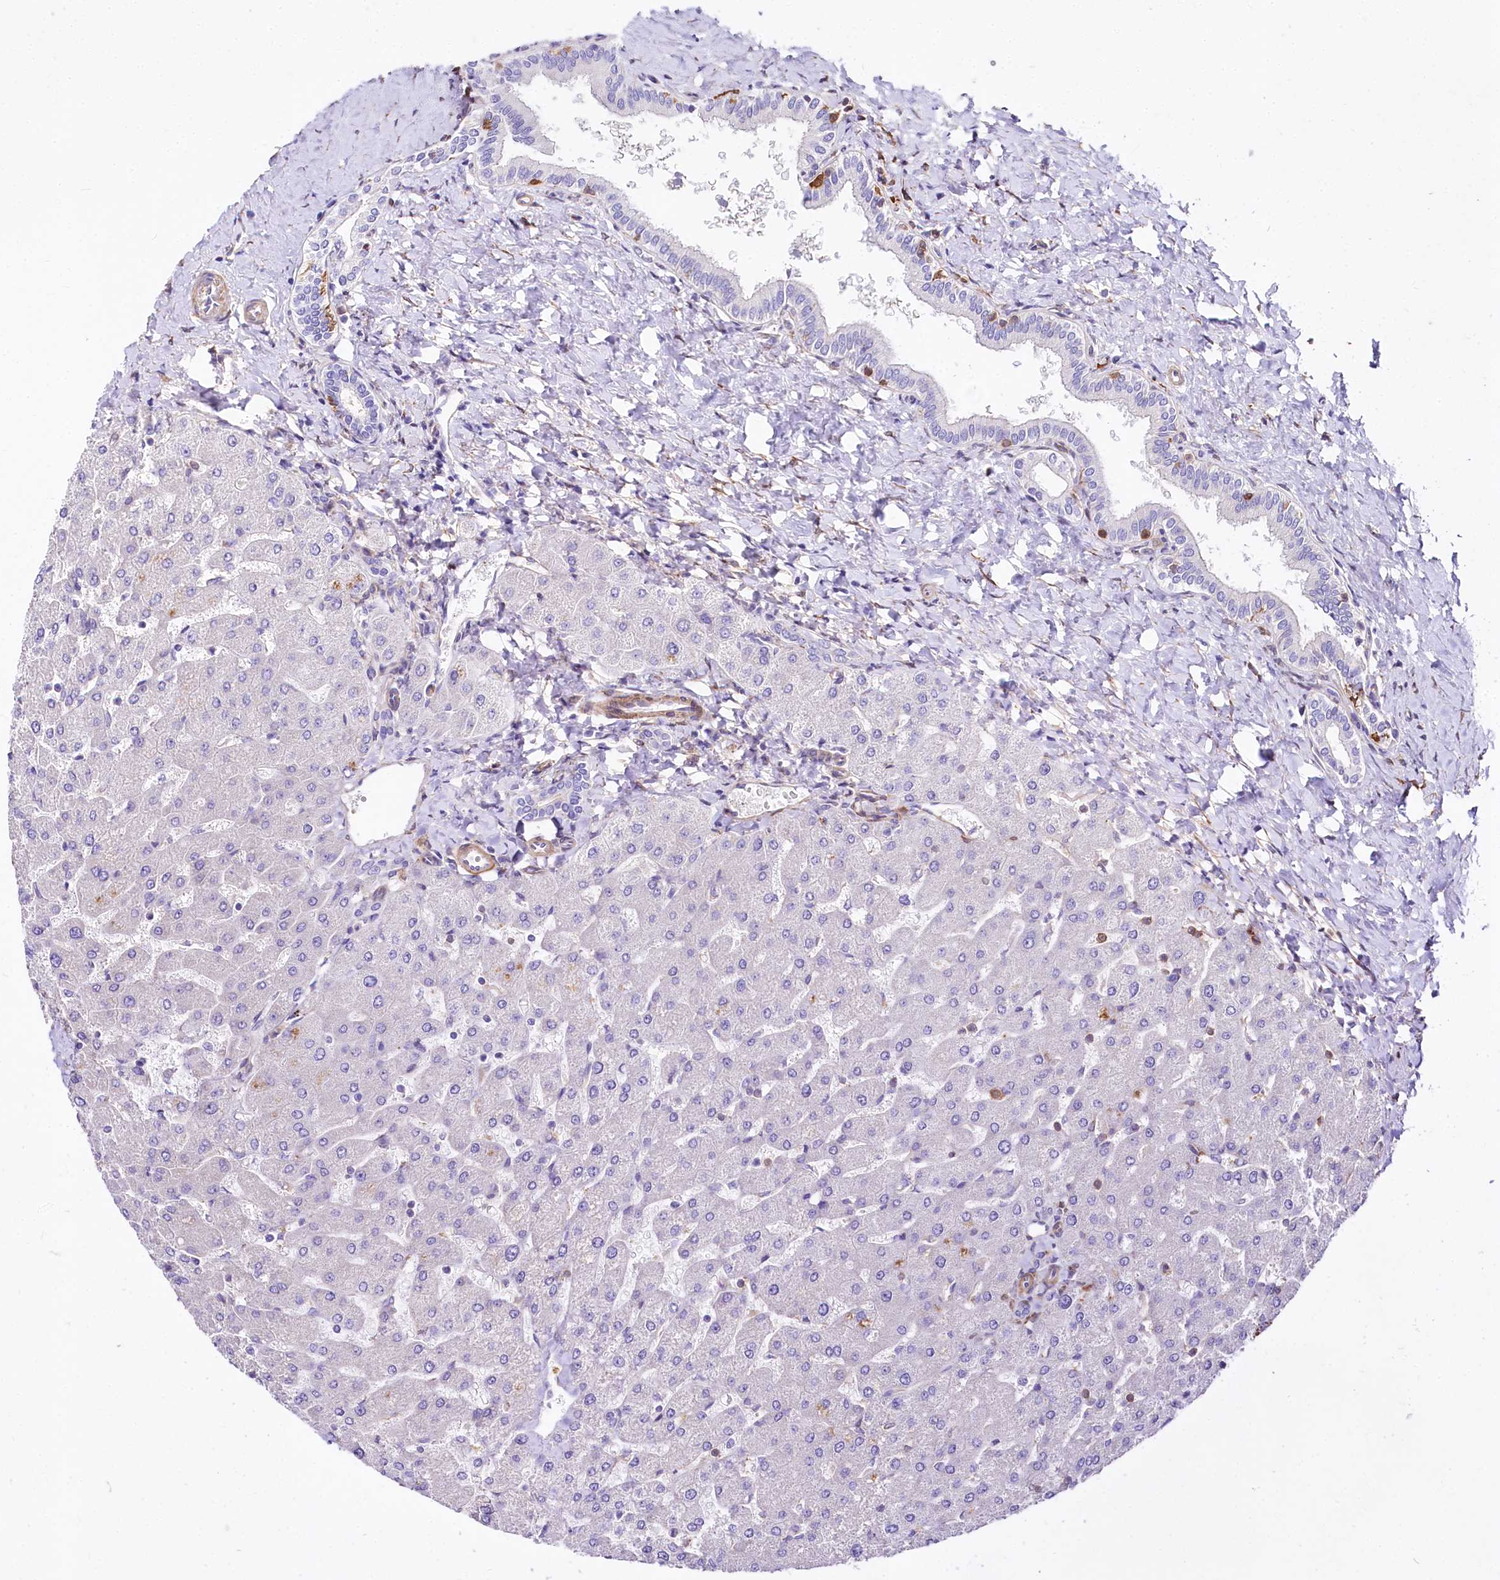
{"staining": {"intensity": "negative", "quantity": "none", "location": "none"}, "tissue": "liver", "cell_type": "Cholangiocytes", "image_type": "normal", "snomed": [{"axis": "morphology", "description": "Normal tissue, NOS"}, {"axis": "topography", "description": "Liver"}], "caption": "This photomicrograph is of unremarkable liver stained with IHC to label a protein in brown with the nuclei are counter-stained blue. There is no positivity in cholangiocytes. (DAB (3,3'-diaminobenzidine) immunohistochemistry (IHC), high magnification).", "gene": "FCHSD2", "patient": {"sex": "male", "age": 55}}